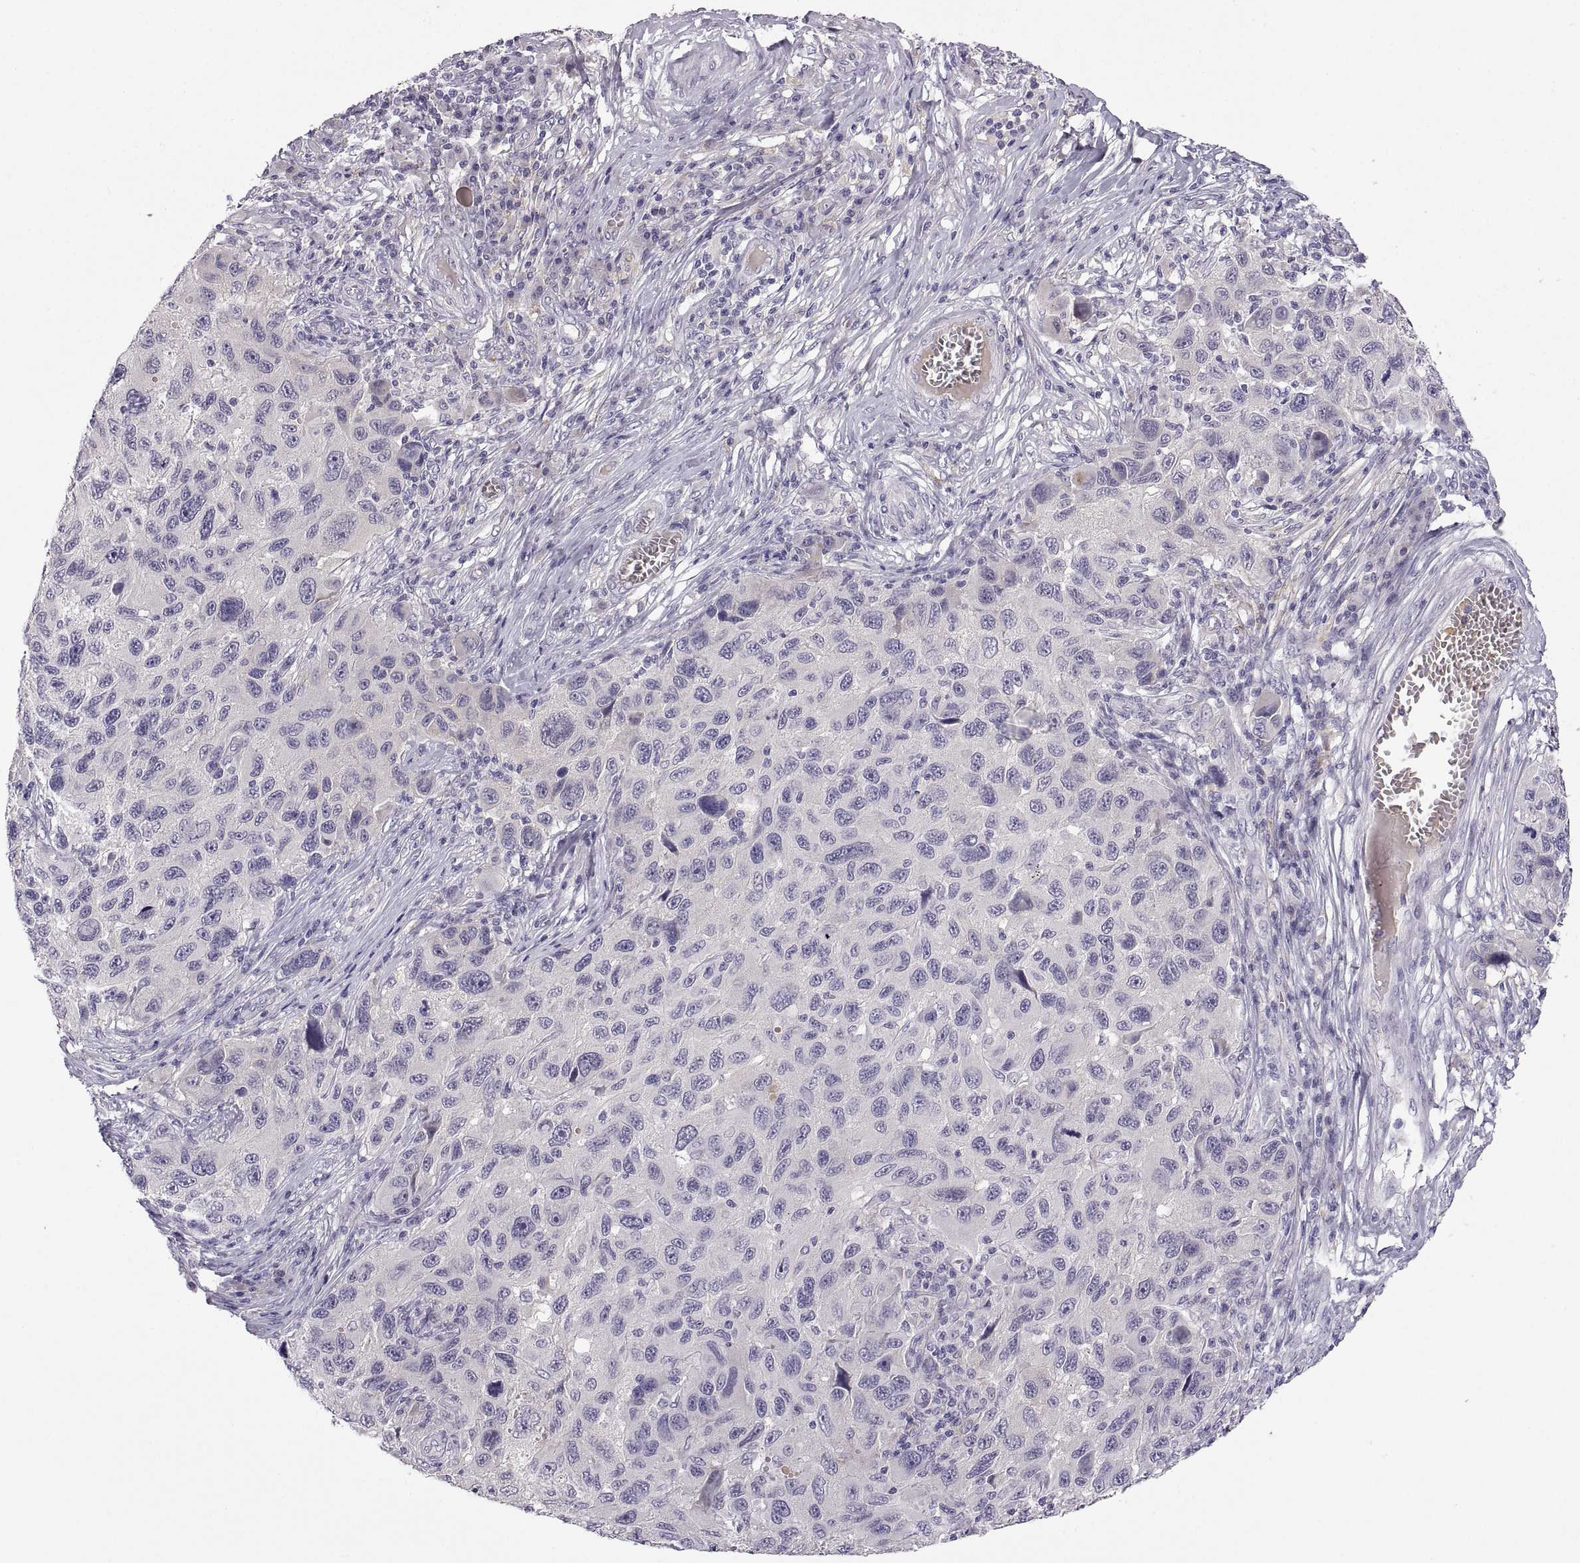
{"staining": {"intensity": "negative", "quantity": "none", "location": "none"}, "tissue": "melanoma", "cell_type": "Tumor cells", "image_type": "cancer", "snomed": [{"axis": "morphology", "description": "Malignant melanoma, NOS"}, {"axis": "topography", "description": "Skin"}], "caption": "Tumor cells show no significant protein expression in malignant melanoma.", "gene": "MEIOC", "patient": {"sex": "male", "age": 53}}